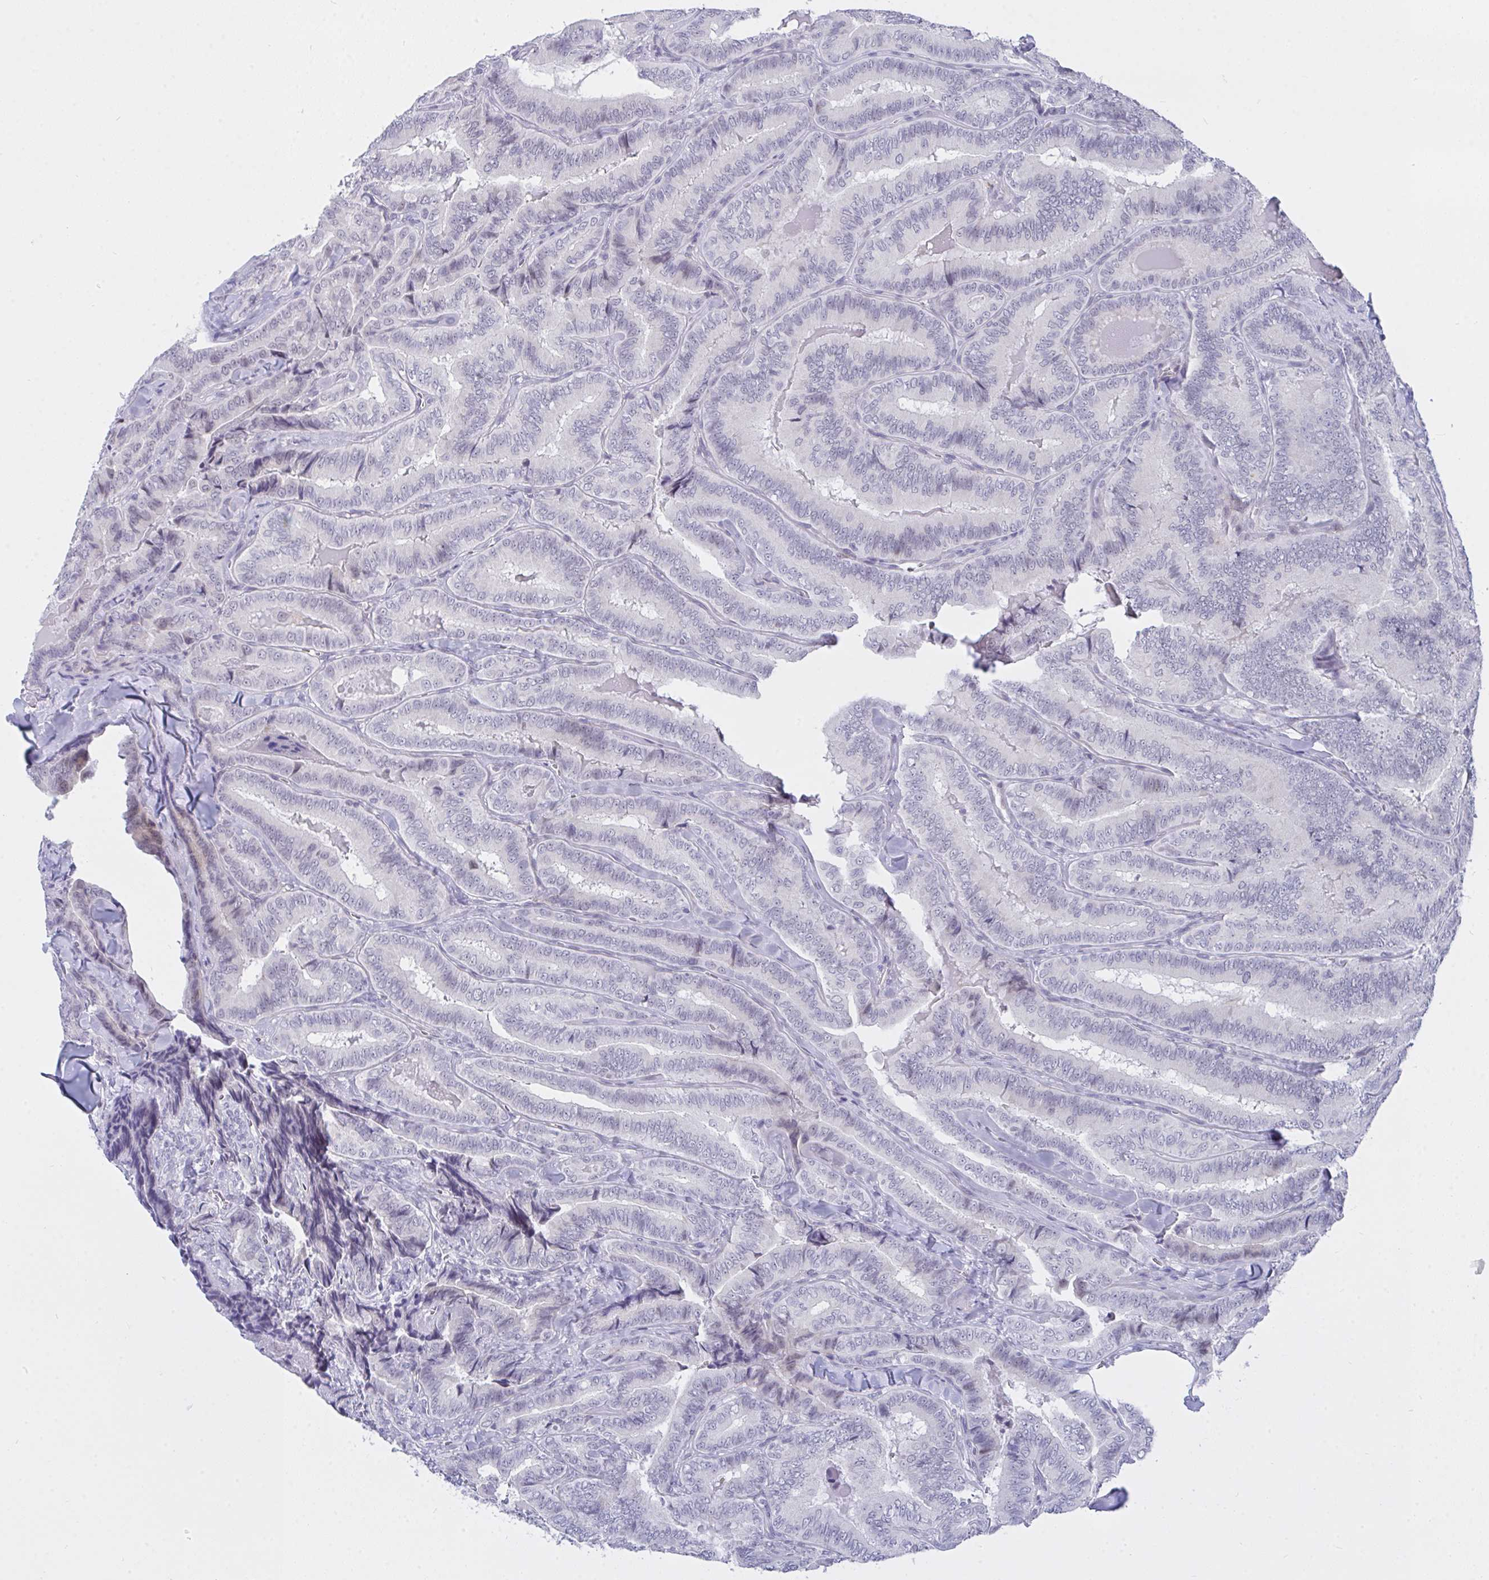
{"staining": {"intensity": "negative", "quantity": "none", "location": "none"}, "tissue": "thyroid cancer", "cell_type": "Tumor cells", "image_type": "cancer", "snomed": [{"axis": "morphology", "description": "Papillary adenocarcinoma, NOS"}, {"axis": "topography", "description": "Thyroid gland"}], "caption": "Tumor cells show no significant positivity in papillary adenocarcinoma (thyroid).", "gene": "FBXL22", "patient": {"sex": "male", "age": 61}}